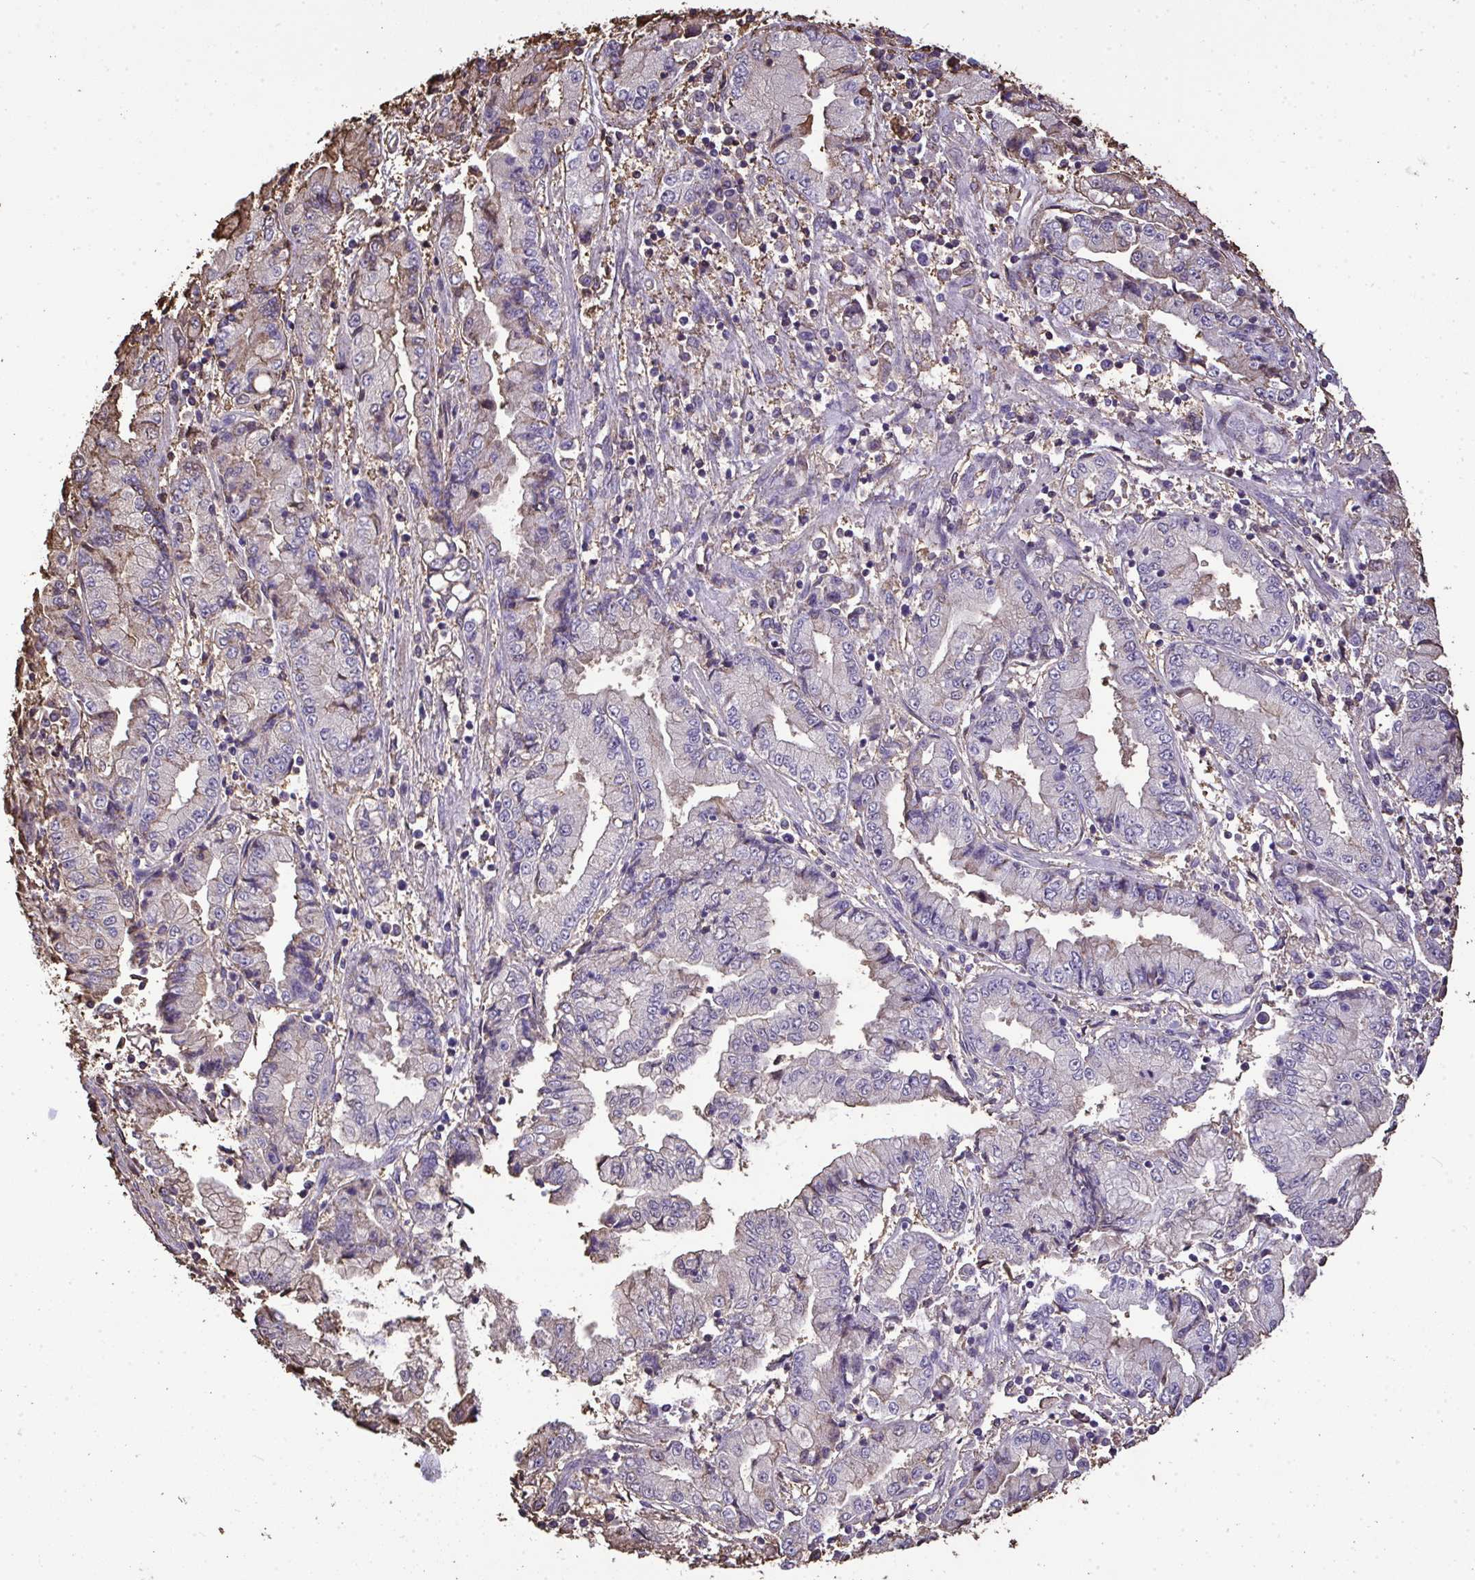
{"staining": {"intensity": "negative", "quantity": "none", "location": "none"}, "tissue": "stomach cancer", "cell_type": "Tumor cells", "image_type": "cancer", "snomed": [{"axis": "morphology", "description": "Adenocarcinoma, NOS"}, {"axis": "topography", "description": "Stomach, upper"}], "caption": "Immunohistochemistry (IHC) photomicrograph of human stomach cancer stained for a protein (brown), which exhibits no staining in tumor cells. (Stains: DAB IHC with hematoxylin counter stain, Microscopy: brightfield microscopy at high magnification).", "gene": "ANXA5", "patient": {"sex": "female", "age": 74}}